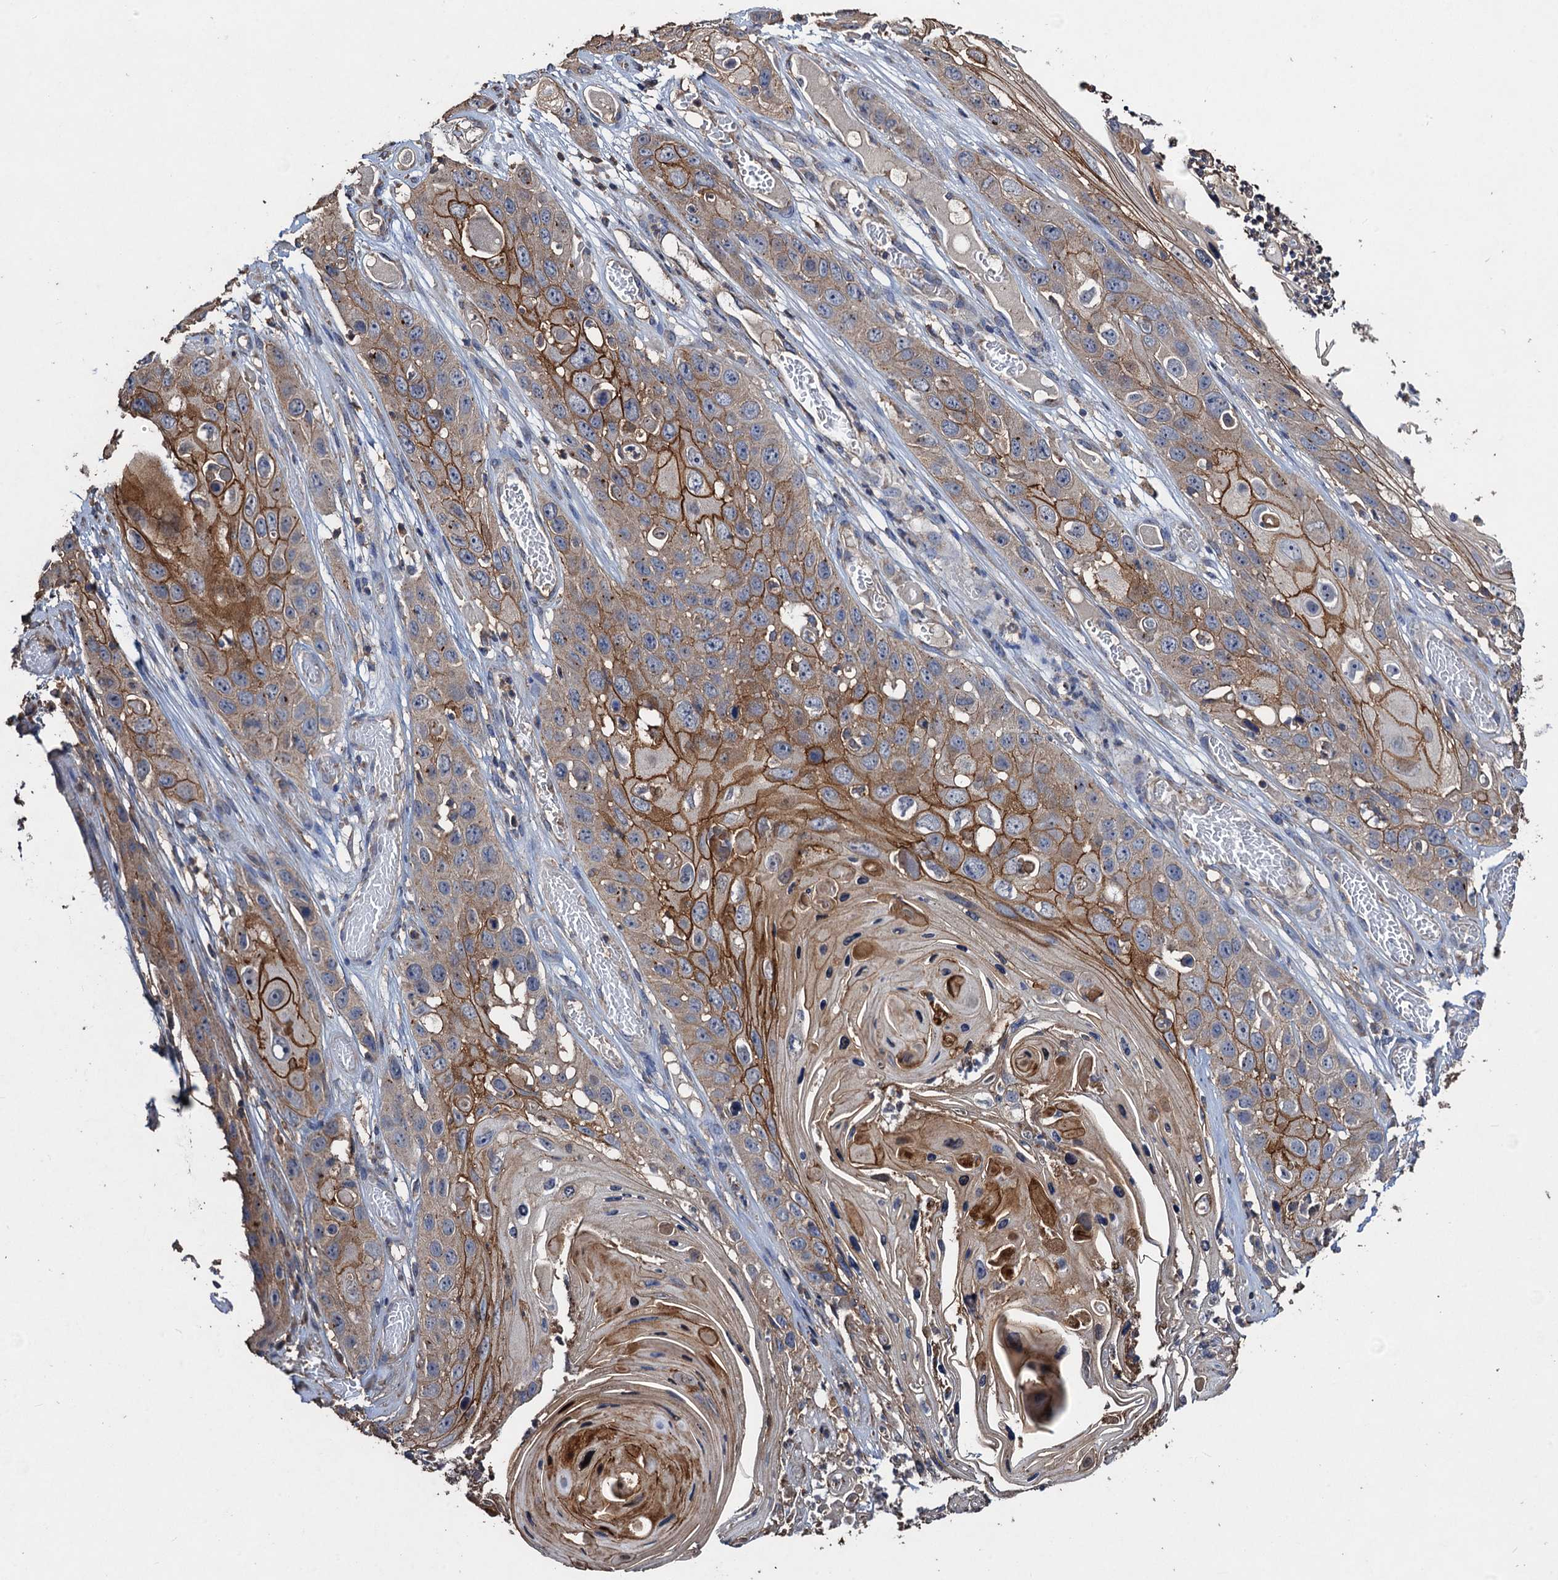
{"staining": {"intensity": "strong", "quantity": "25%-75%", "location": "cytoplasmic/membranous"}, "tissue": "skin cancer", "cell_type": "Tumor cells", "image_type": "cancer", "snomed": [{"axis": "morphology", "description": "Squamous cell carcinoma, NOS"}, {"axis": "topography", "description": "Skin"}], "caption": "Brown immunohistochemical staining in skin squamous cell carcinoma displays strong cytoplasmic/membranous positivity in about 25%-75% of tumor cells.", "gene": "SCUBE3", "patient": {"sex": "male", "age": 55}}